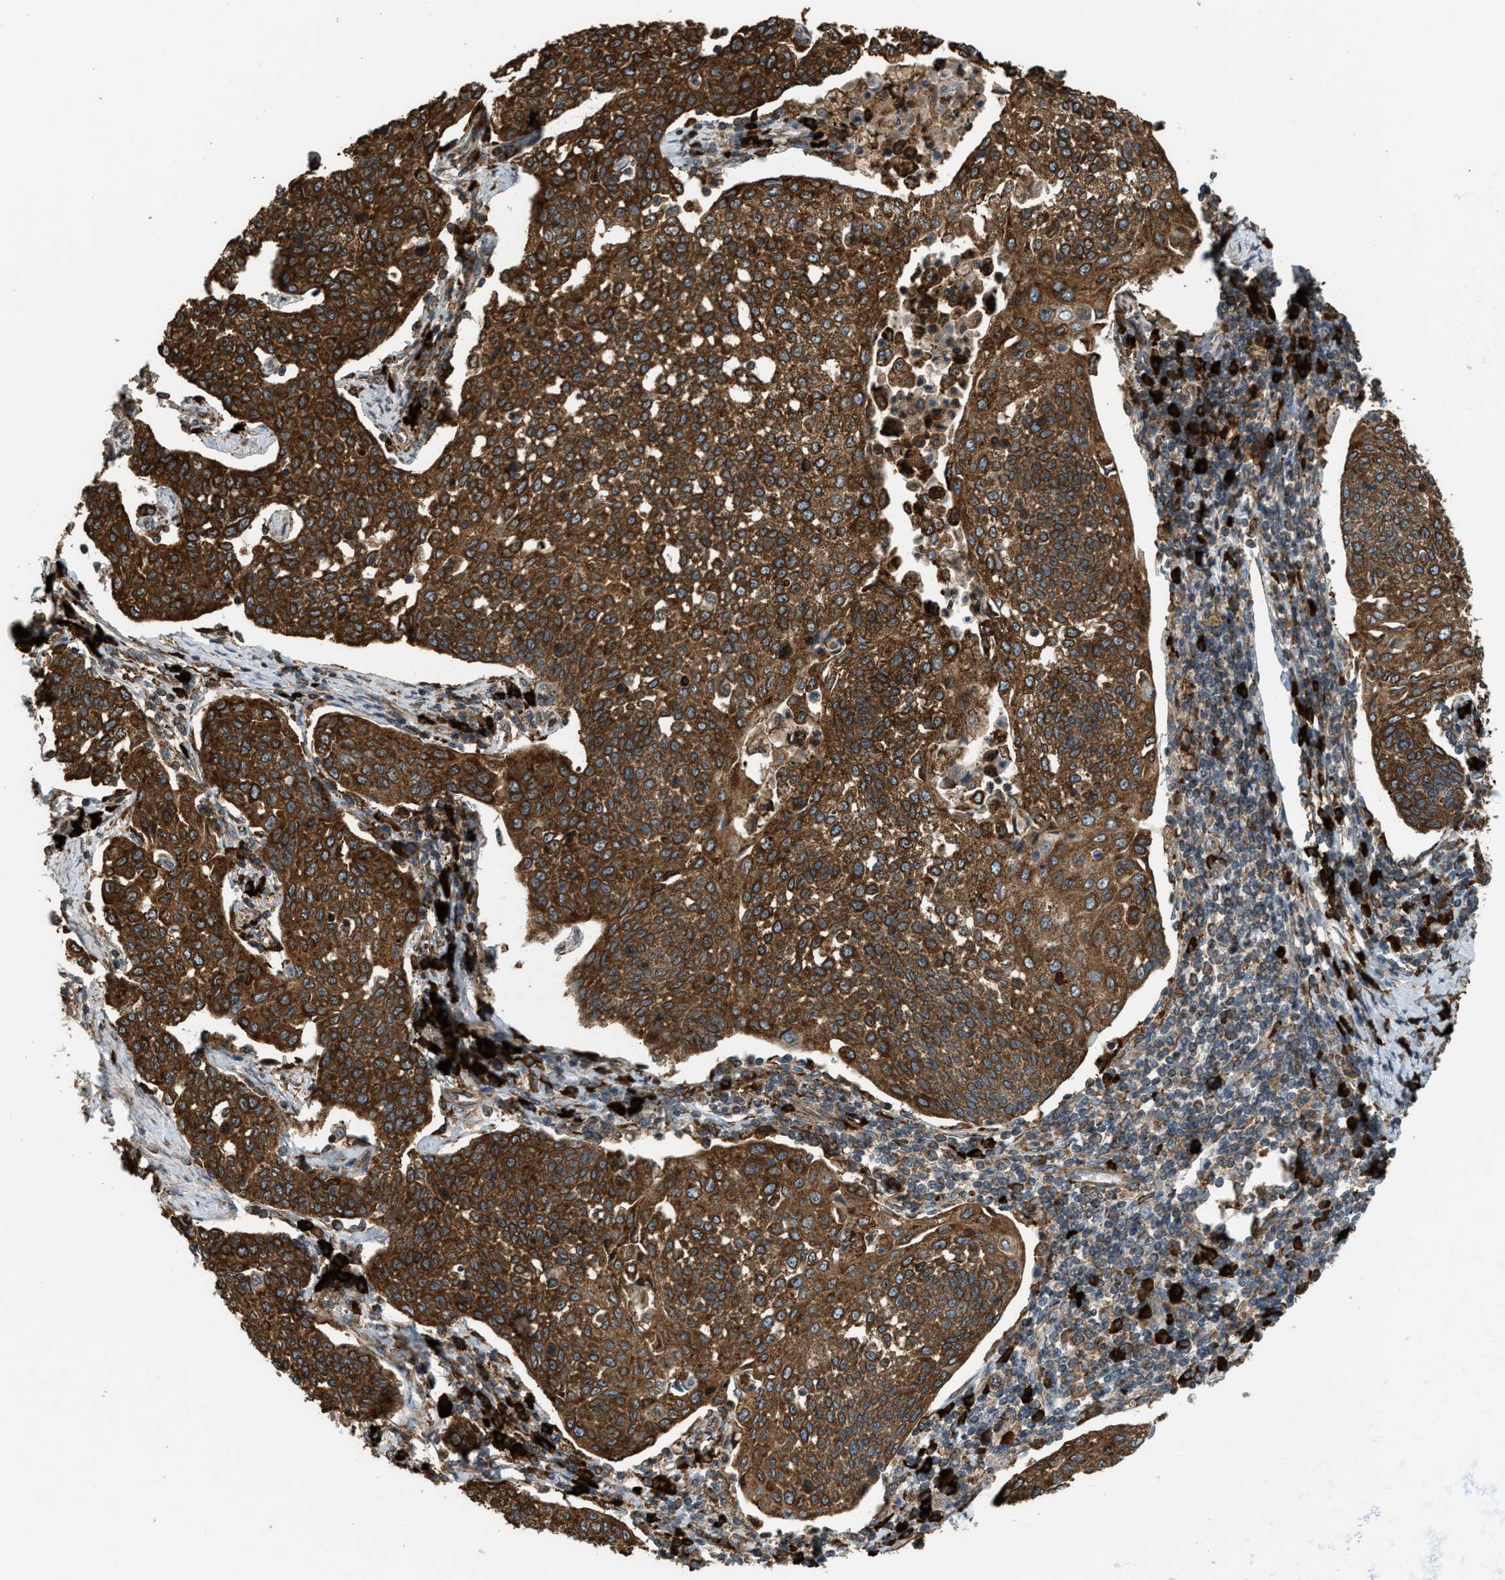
{"staining": {"intensity": "strong", "quantity": ">75%", "location": "cytoplasmic/membranous"}, "tissue": "cervical cancer", "cell_type": "Tumor cells", "image_type": "cancer", "snomed": [{"axis": "morphology", "description": "Squamous cell carcinoma, NOS"}, {"axis": "topography", "description": "Cervix"}], "caption": "Cervical cancer was stained to show a protein in brown. There is high levels of strong cytoplasmic/membranous expression in about >75% of tumor cells.", "gene": "BAIAP2L1", "patient": {"sex": "female", "age": 34}}